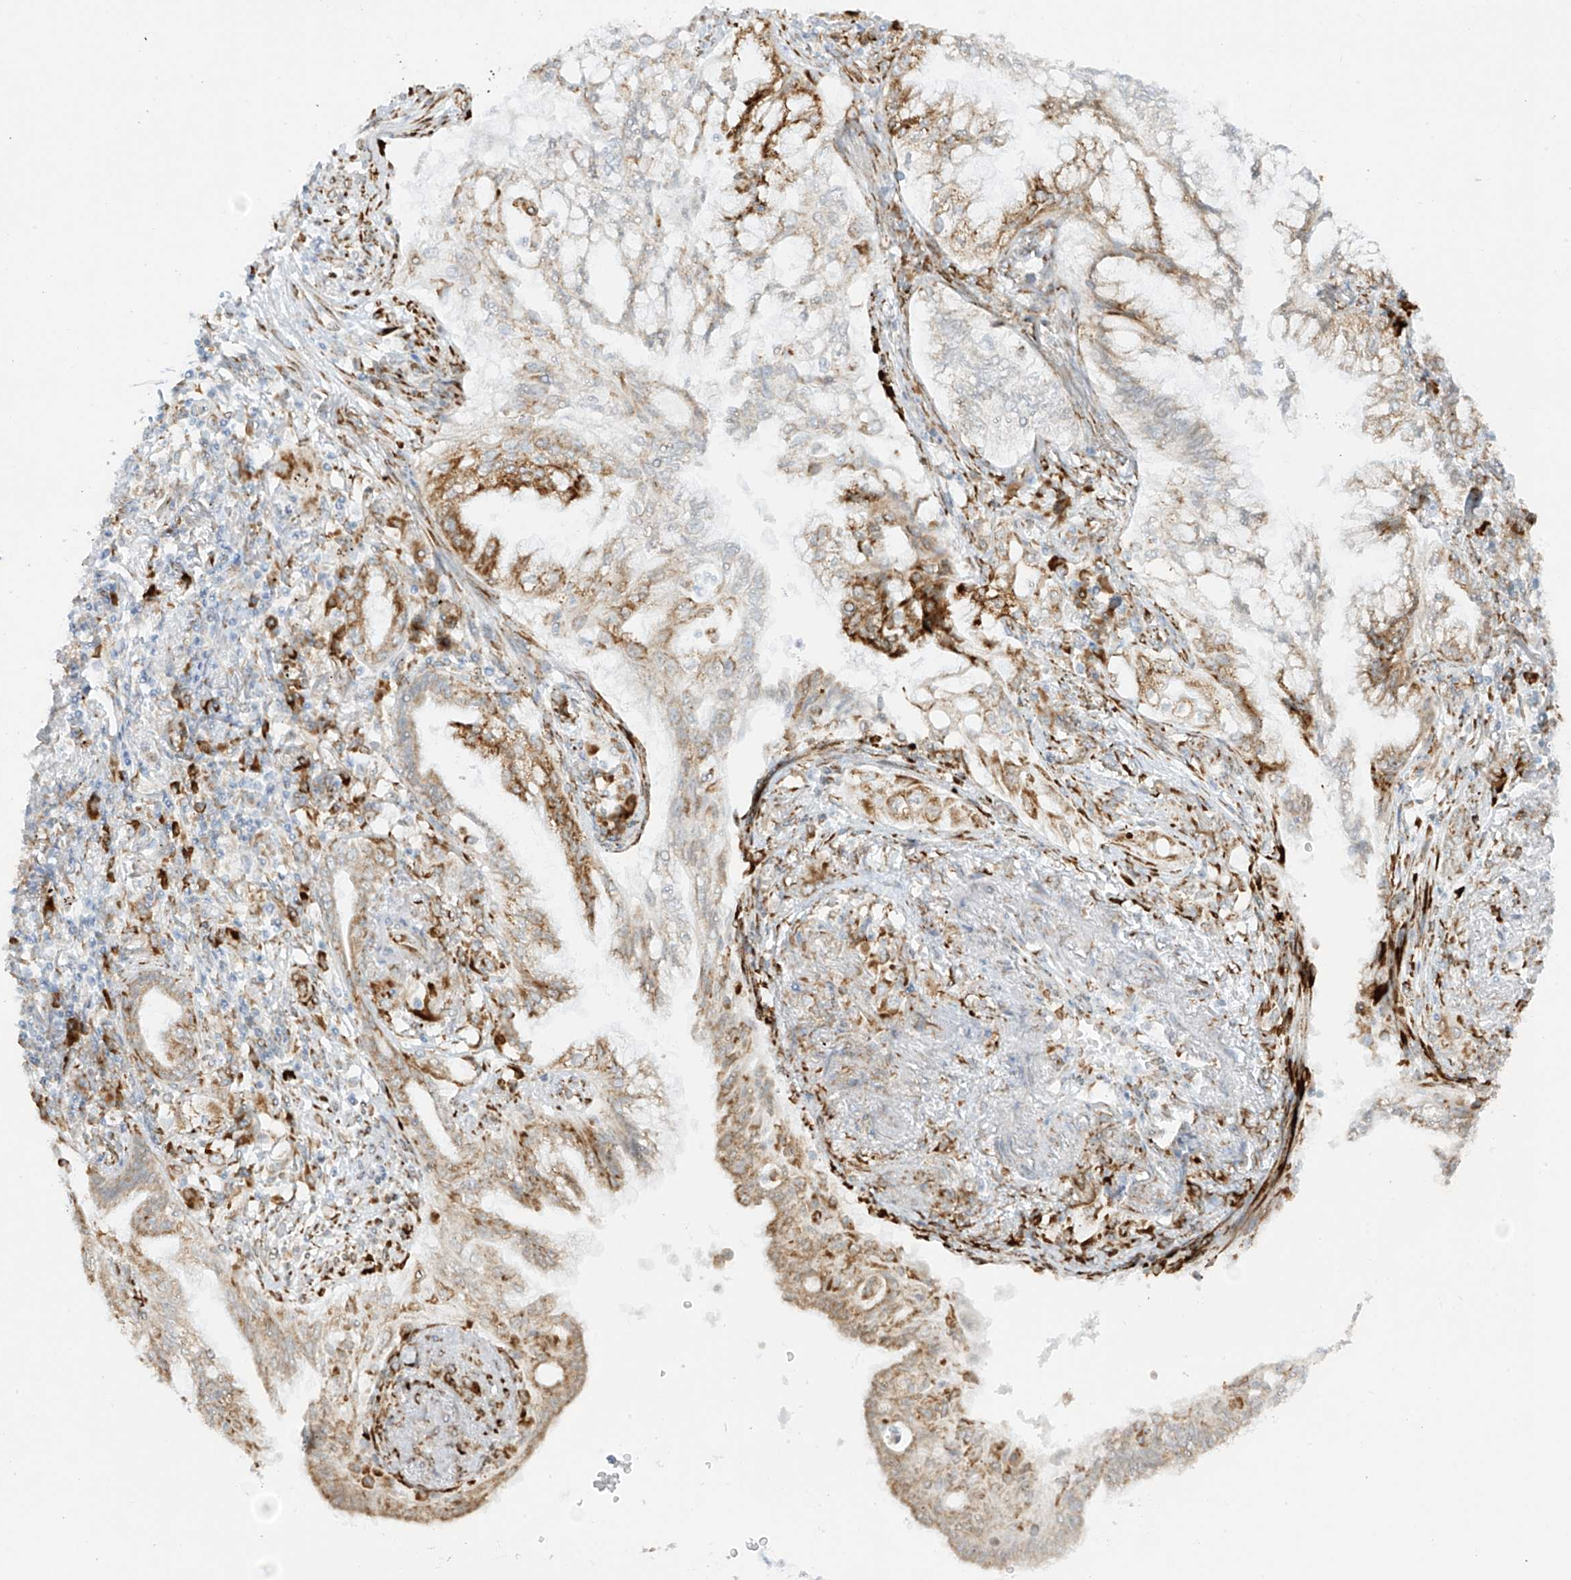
{"staining": {"intensity": "moderate", "quantity": "25%-75%", "location": "cytoplasmic/membranous"}, "tissue": "lung cancer", "cell_type": "Tumor cells", "image_type": "cancer", "snomed": [{"axis": "morphology", "description": "Adenocarcinoma, NOS"}, {"axis": "topography", "description": "Lung"}], "caption": "Immunohistochemistry (IHC) photomicrograph of neoplastic tissue: lung adenocarcinoma stained using IHC displays medium levels of moderate protein expression localized specifically in the cytoplasmic/membranous of tumor cells, appearing as a cytoplasmic/membranous brown color.", "gene": "LRRC59", "patient": {"sex": "female", "age": 70}}